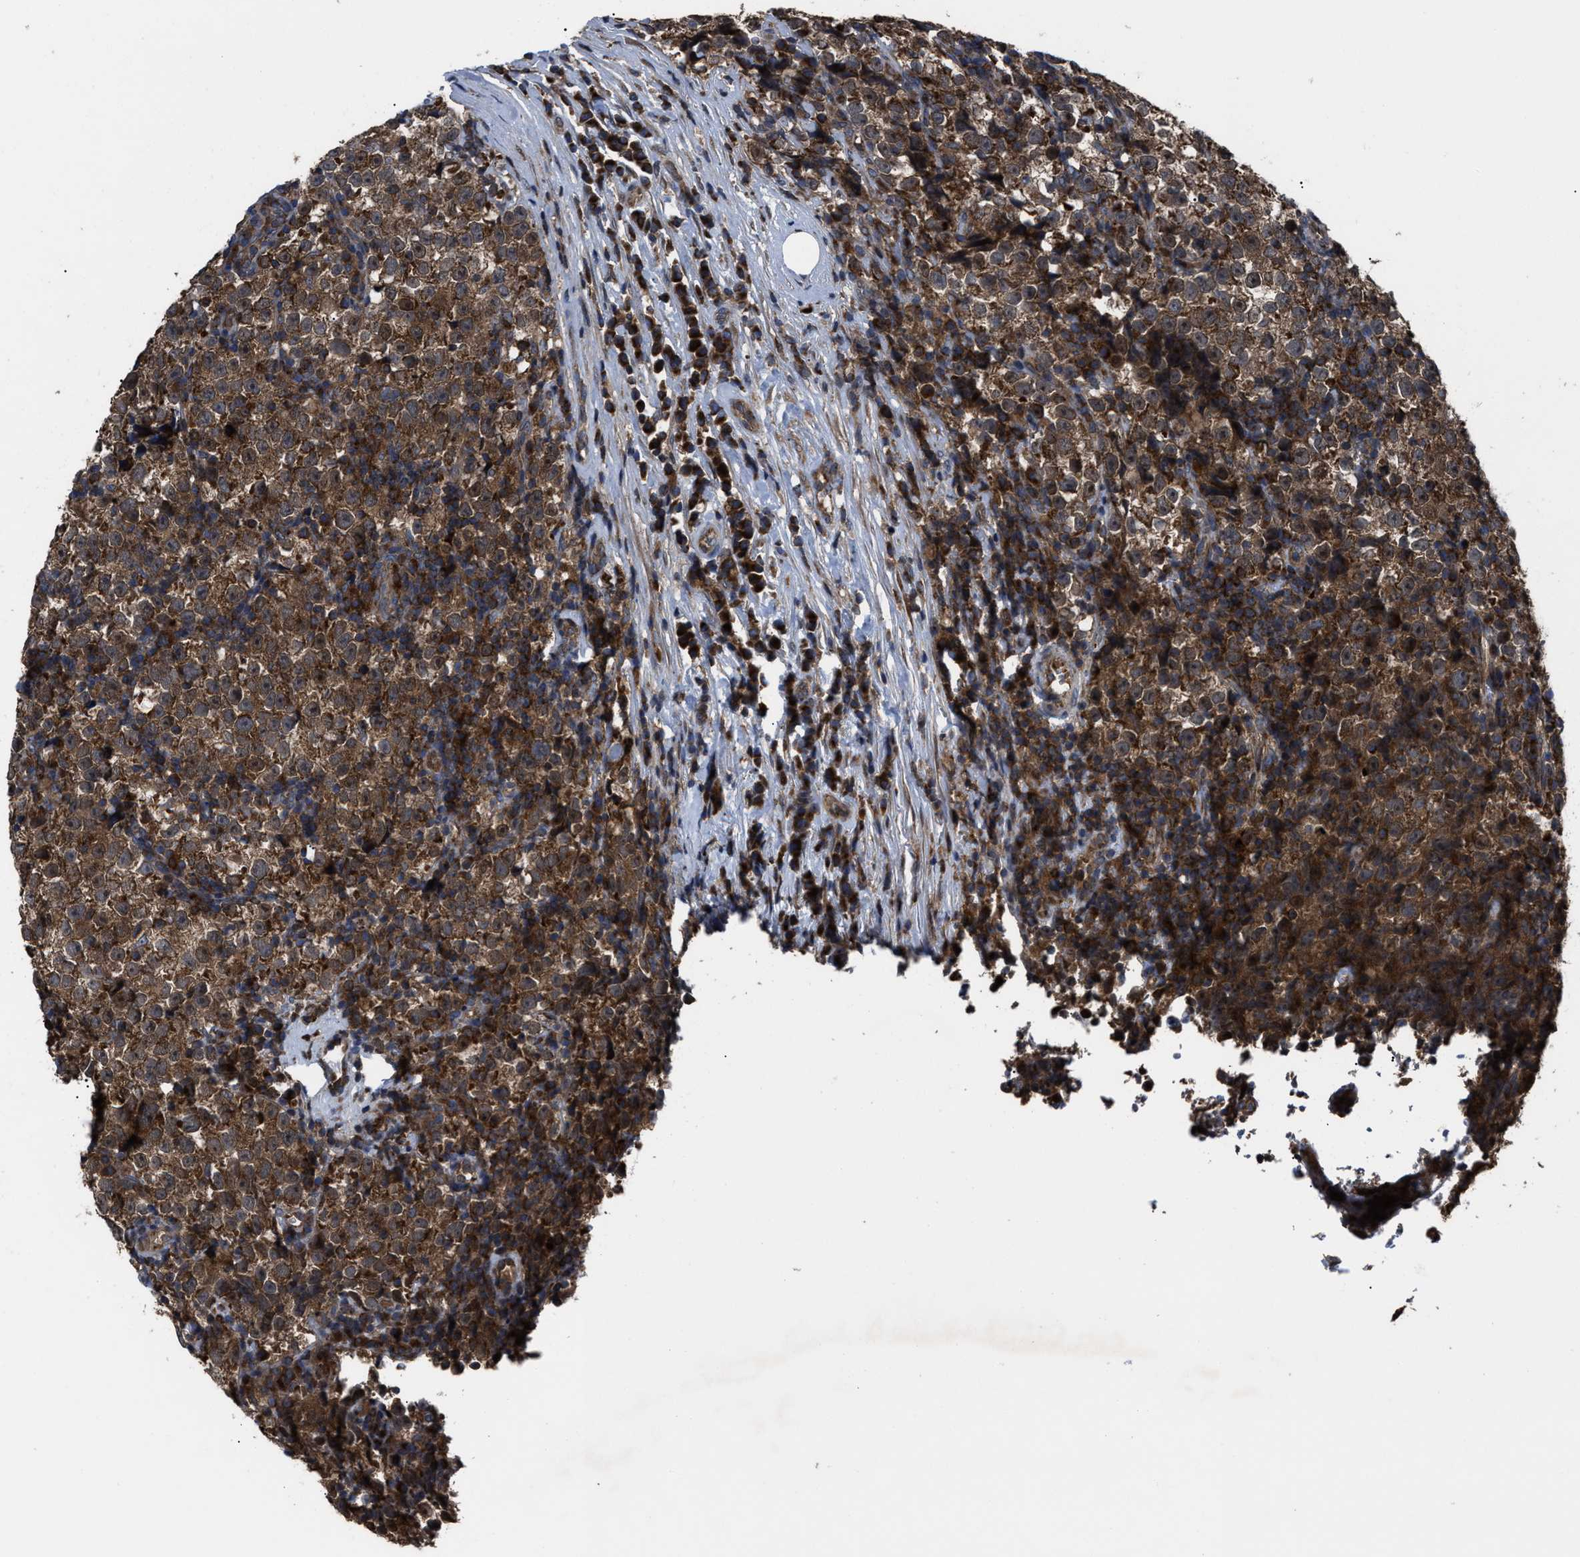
{"staining": {"intensity": "moderate", "quantity": ">75%", "location": "cytoplasmic/membranous"}, "tissue": "testis cancer", "cell_type": "Tumor cells", "image_type": "cancer", "snomed": [{"axis": "morphology", "description": "Normal tissue, NOS"}, {"axis": "morphology", "description": "Seminoma, NOS"}, {"axis": "topography", "description": "Testis"}], "caption": "Human seminoma (testis) stained with a brown dye reveals moderate cytoplasmic/membranous positive positivity in approximately >75% of tumor cells.", "gene": "PASK", "patient": {"sex": "male", "age": 43}}